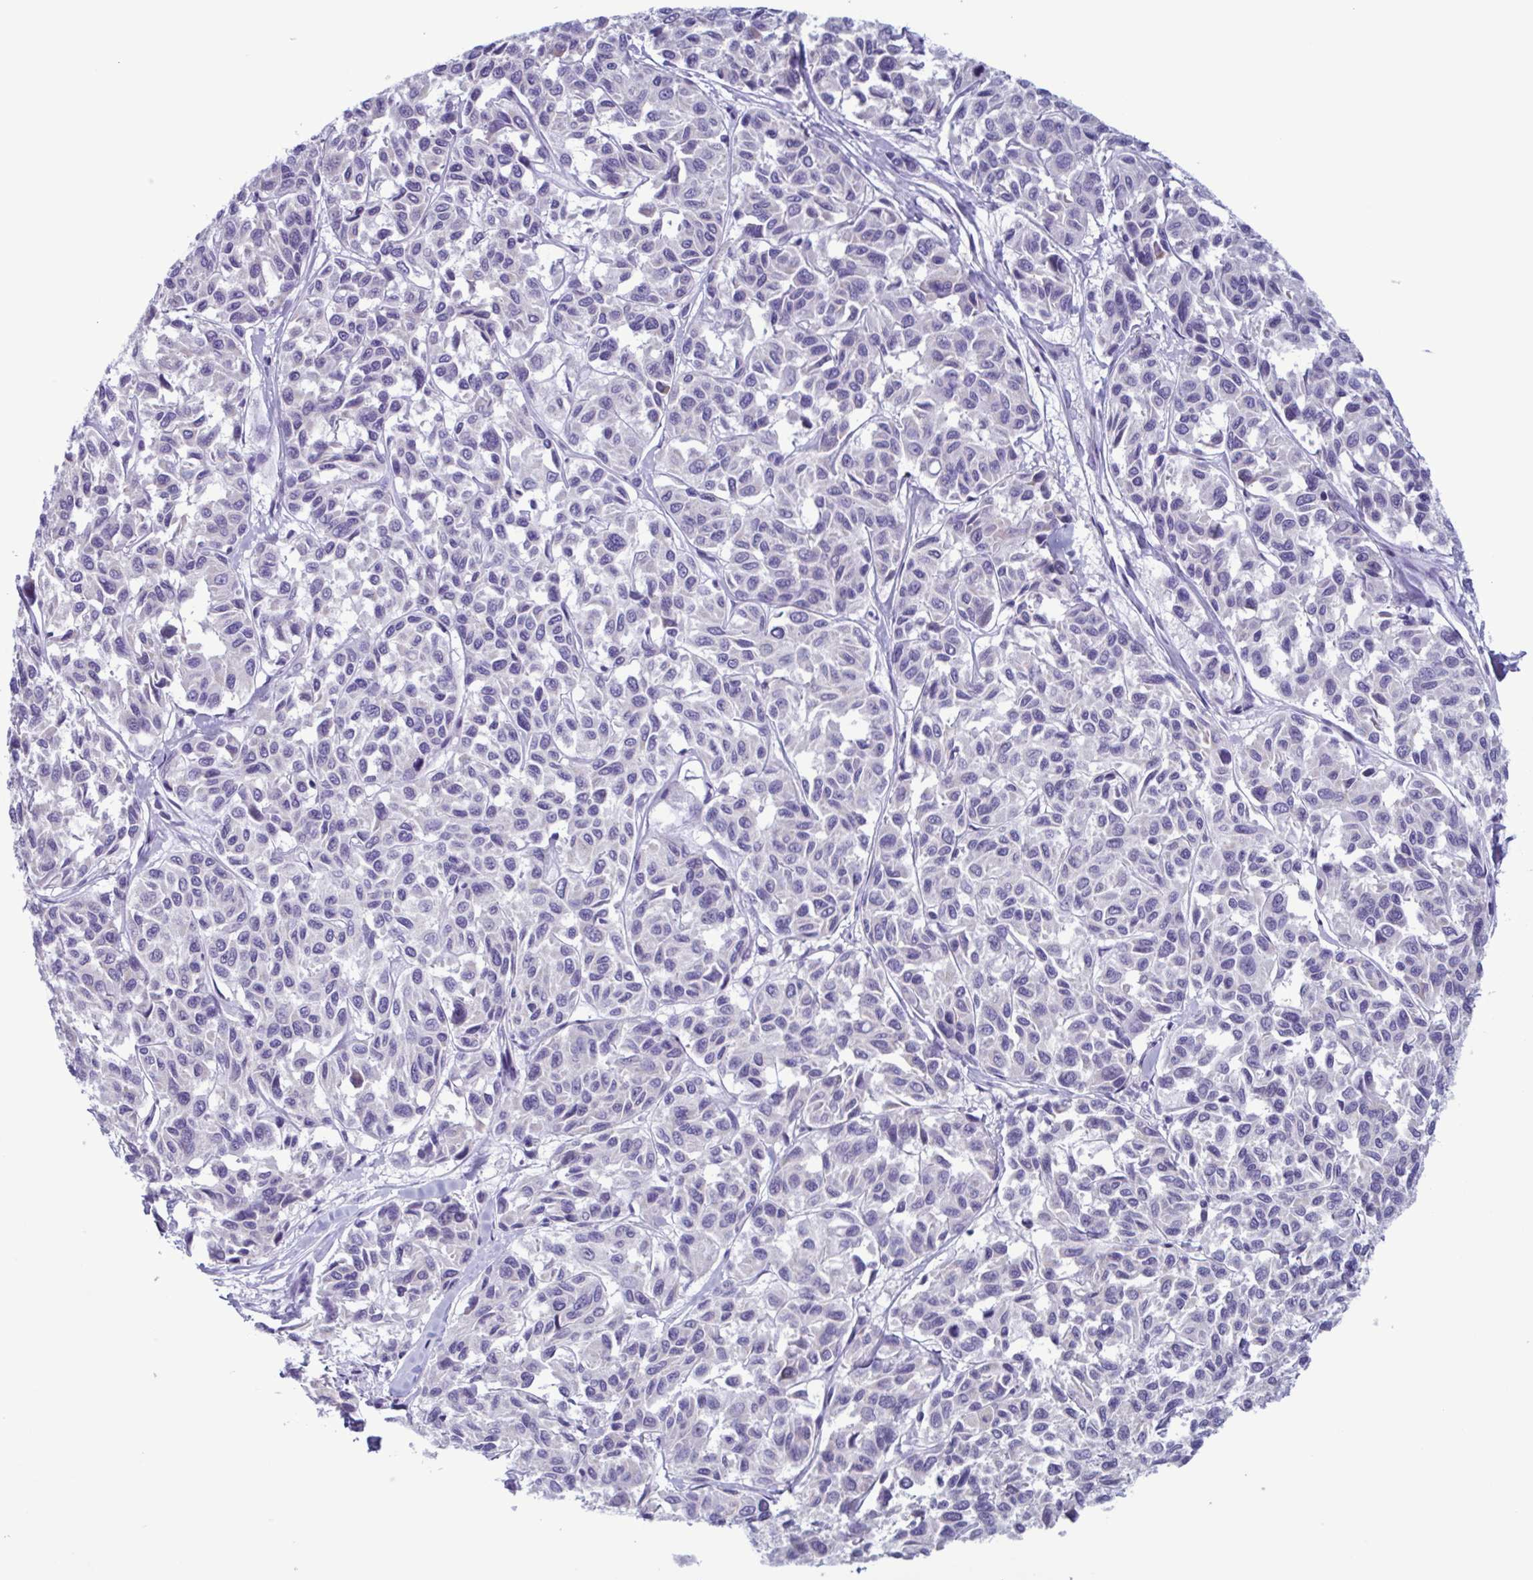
{"staining": {"intensity": "negative", "quantity": "none", "location": "none"}, "tissue": "melanoma", "cell_type": "Tumor cells", "image_type": "cancer", "snomed": [{"axis": "morphology", "description": "Malignant melanoma, NOS"}, {"axis": "topography", "description": "Skin"}], "caption": "Image shows no protein staining in tumor cells of melanoma tissue. (DAB (3,3'-diaminobenzidine) immunohistochemistry (IHC) visualized using brightfield microscopy, high magnification).", "gene": "INAFM1", "patient": {"sex": "female", "age": 66}}